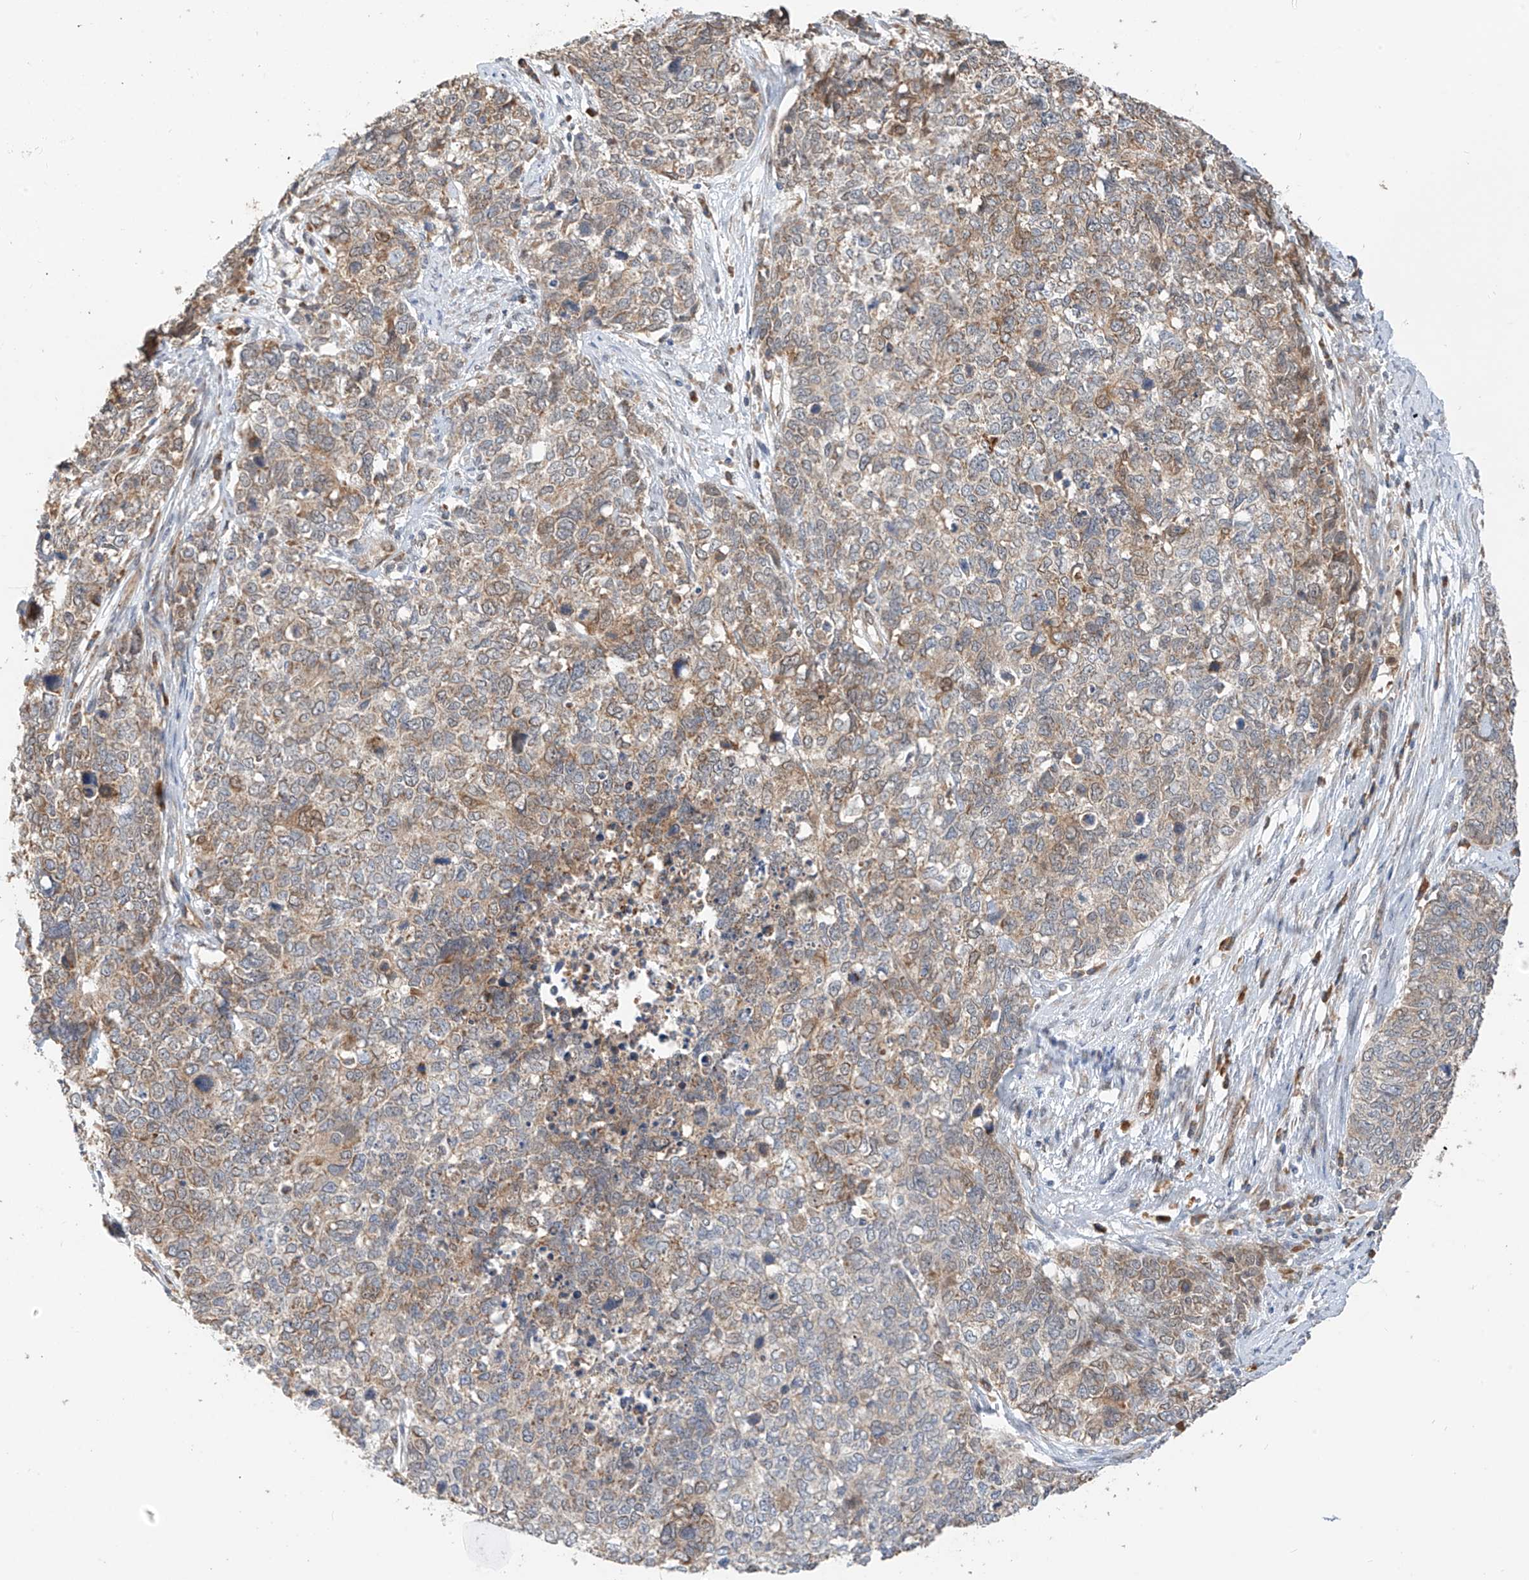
{"staining": {"intensity": "moderate", "quantity": "<25%", "location": "cytoplasmic/membranous"}, "tissue": "cervical cancer", "cell_type": "Tumor cells", "image_type": "cancer", "snomed": [{"axis": "morphology", "description": "Squamous cell carcinoma, NOS"}, {"axis": "topography", "description": "Cervix"}], "caption": "A photomicrograph of human cervical squamous cell carcinoma stained for a protein shows moderate cytoplasmic/membranous brown staining in tumor cells.", "gene": "PPA2", "patient": {"sex": "female", "age": 63}}